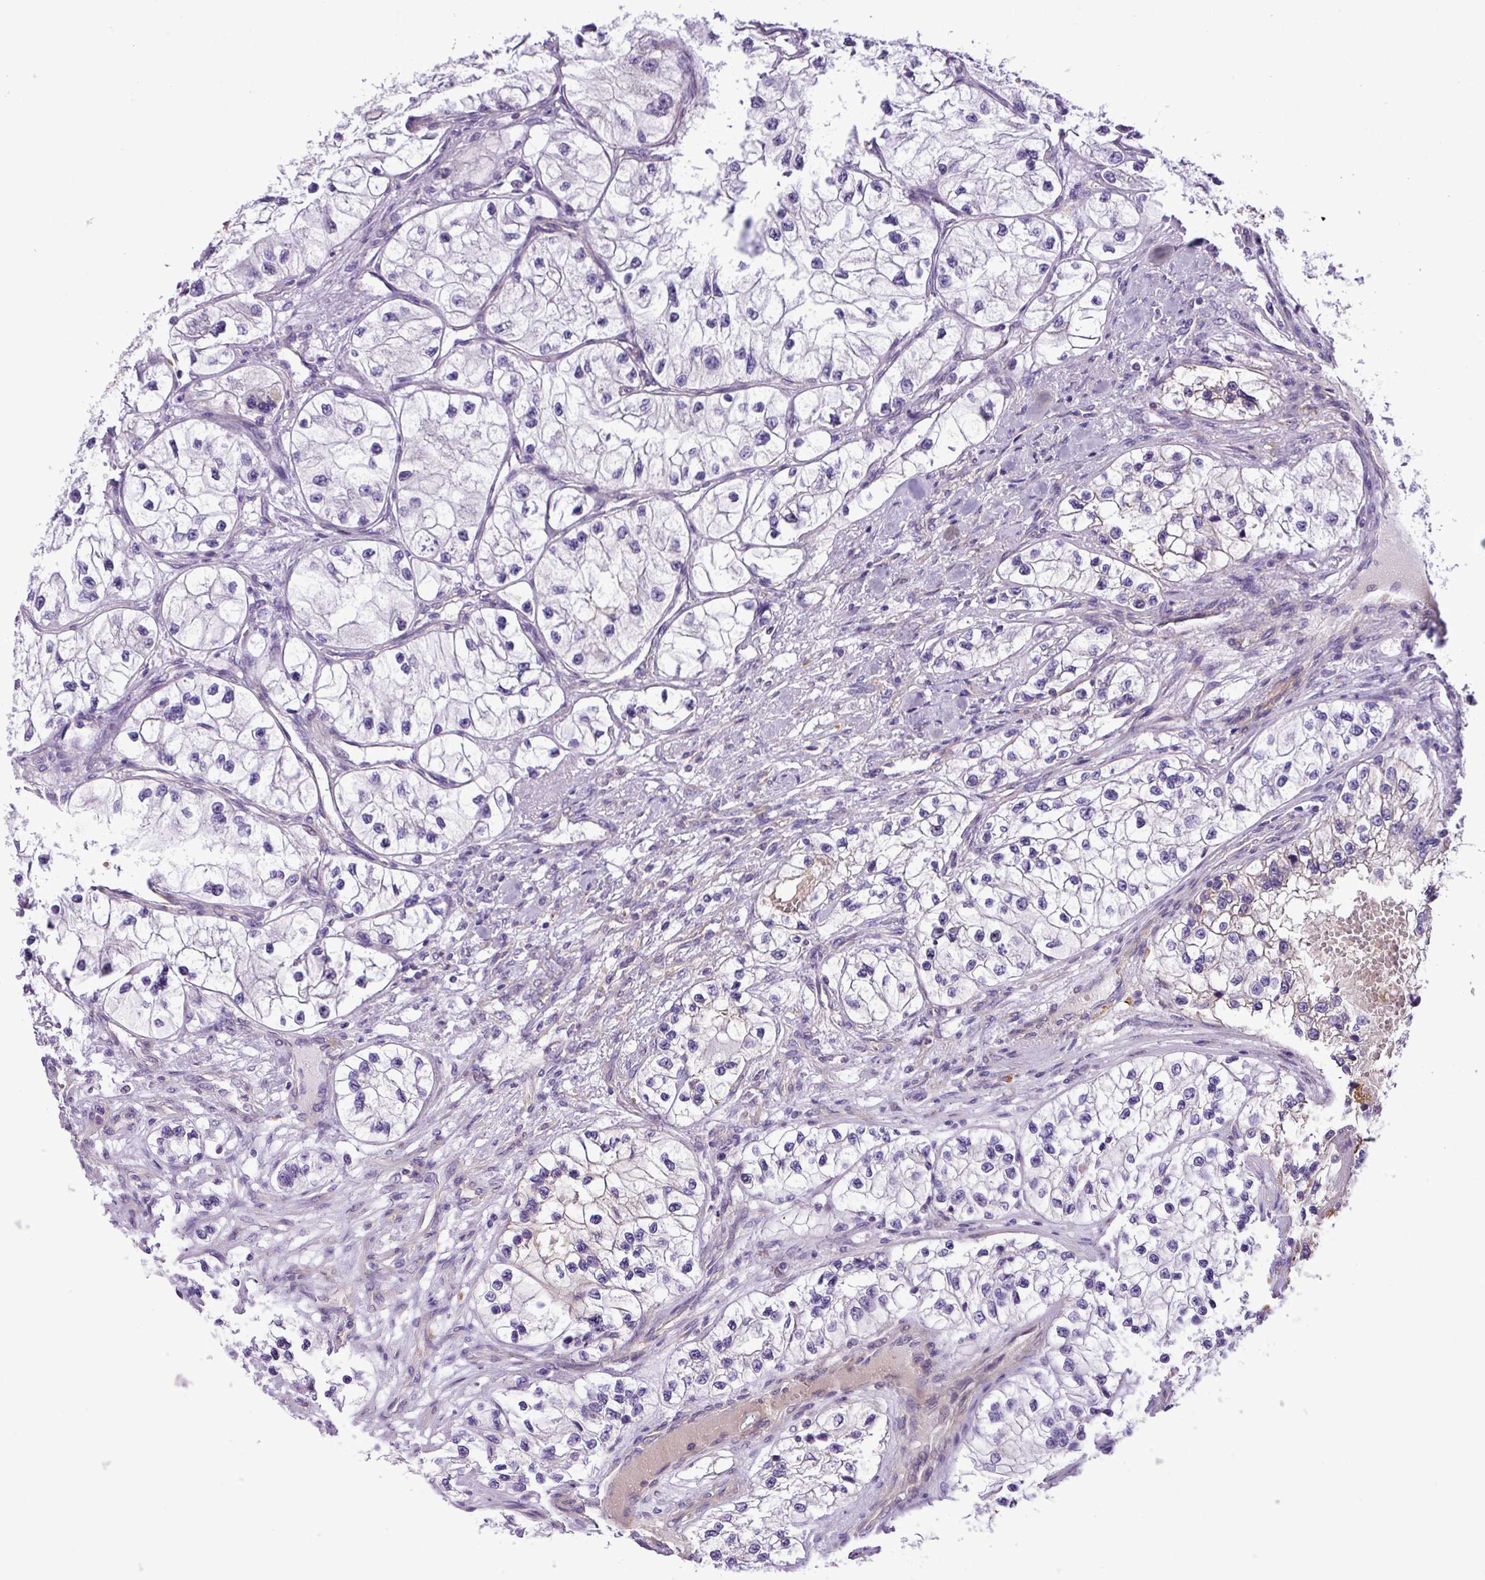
{"staining": {"intensity": "negative", "quantity": "none", "location": "none"}, "tissue": "renal cancer", "cell_type": "Tumor cells", "image_type": "cancer", "snomed": [{"axis": "morphology", "description": "Adenocarcinoma, NOS"}, {"axis": "topography", "description": "Kidney"}], "caption": "Tumor cells show no significant expression in renal adenocarcinoma.", "gene": "C11orf91", "patient": {"sex": "female", "age": 57}}